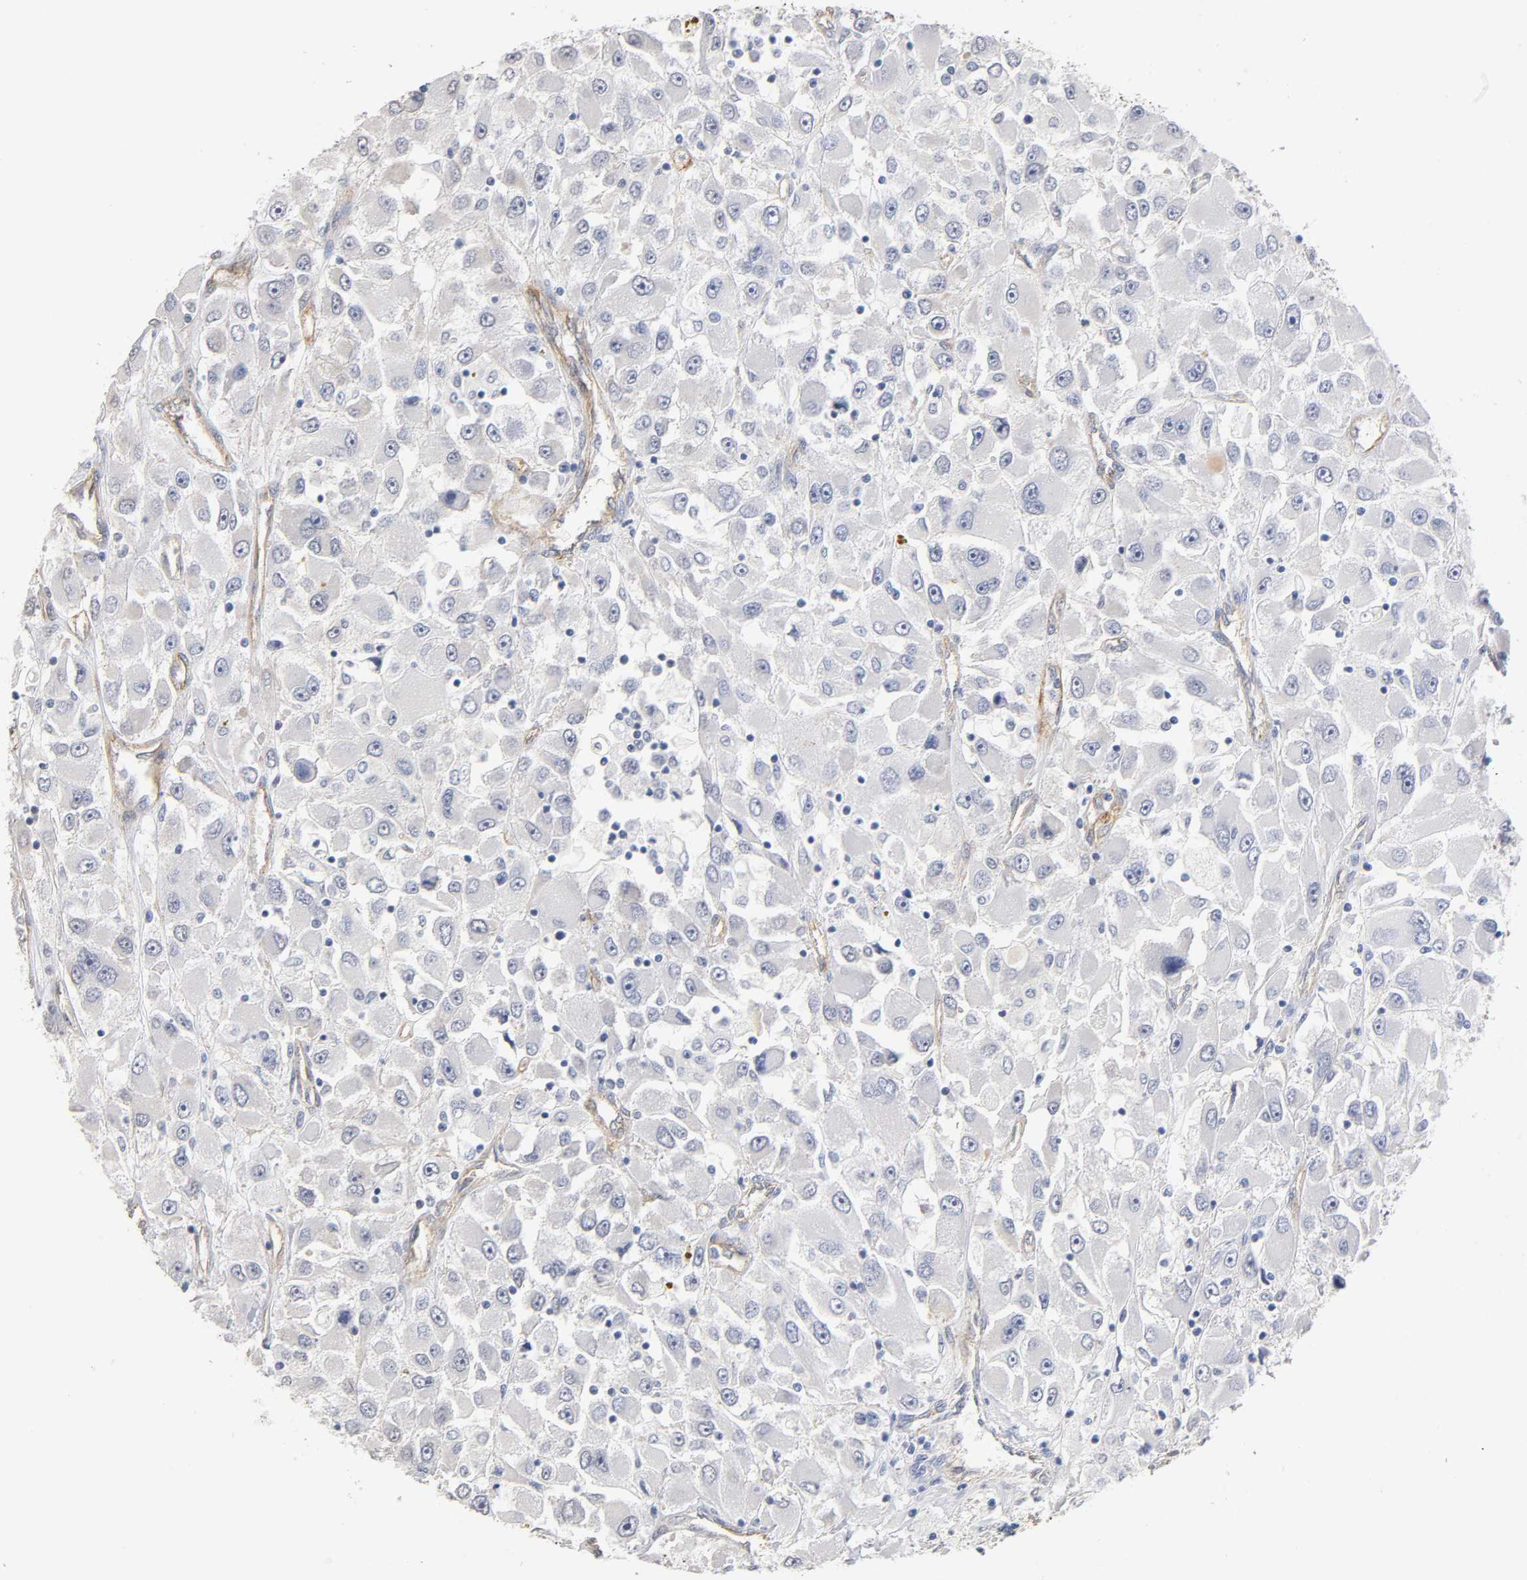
{"staining": {"intensity": "negative", "quantity": "none", "location": "none"}, "tissue": "renal cancer", "cell_type": "Tumor cells", "image_type": "cancer", "snomed": [{"axis": "morphology", "description": "Adenocarcinoma, NOS"}, {"axis": "topography", "description": "Kidney"}], "caption": "This is a photomicrograph of immunohistochemistry staining of renal cancer (adenocarcinoma), which shows no positivity in tumor cells.", "gene": "SPTAN1", "patient": {"sex": "female", "age": 52}}